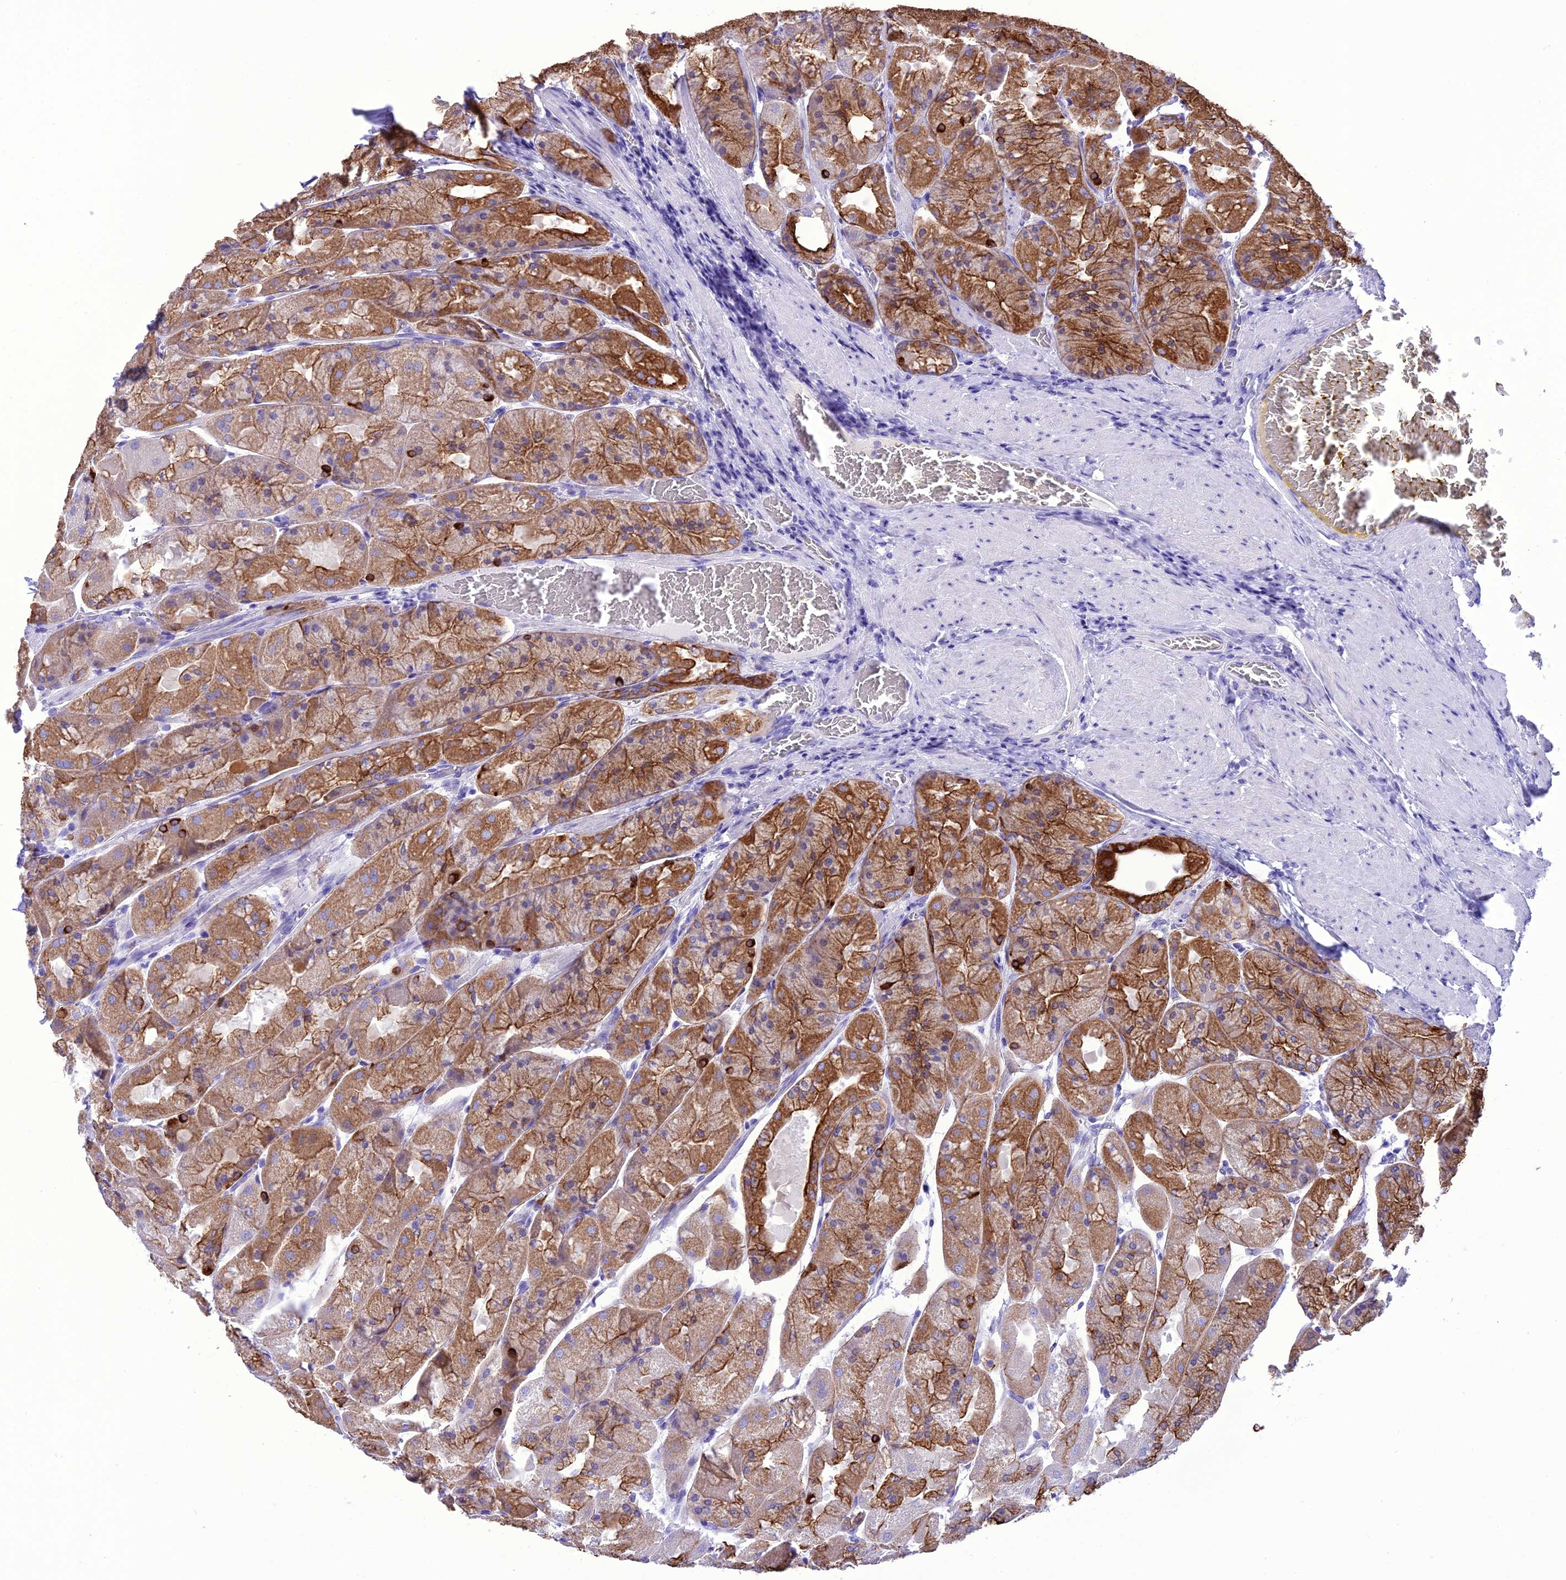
{"staining": {"intensity": "strong", "quantity": ">75%", "location": "cytoplasmic/membranous"}, "tissue": "stomach", "cell_type": "Glandular cells", "image_type": "normal", "snomed": [{"axis": "morphology", "description": "Normal tissue, NOS"}, {"axis": "topography", "description": "Stomach"}], "caption": "A brown stain highlights strong cytoplasmic/membranous staining of a protein in glandular cells of unremarkable stomach.", "gene": "VPS52", "patient": {"sex": "female", "age": 61}}